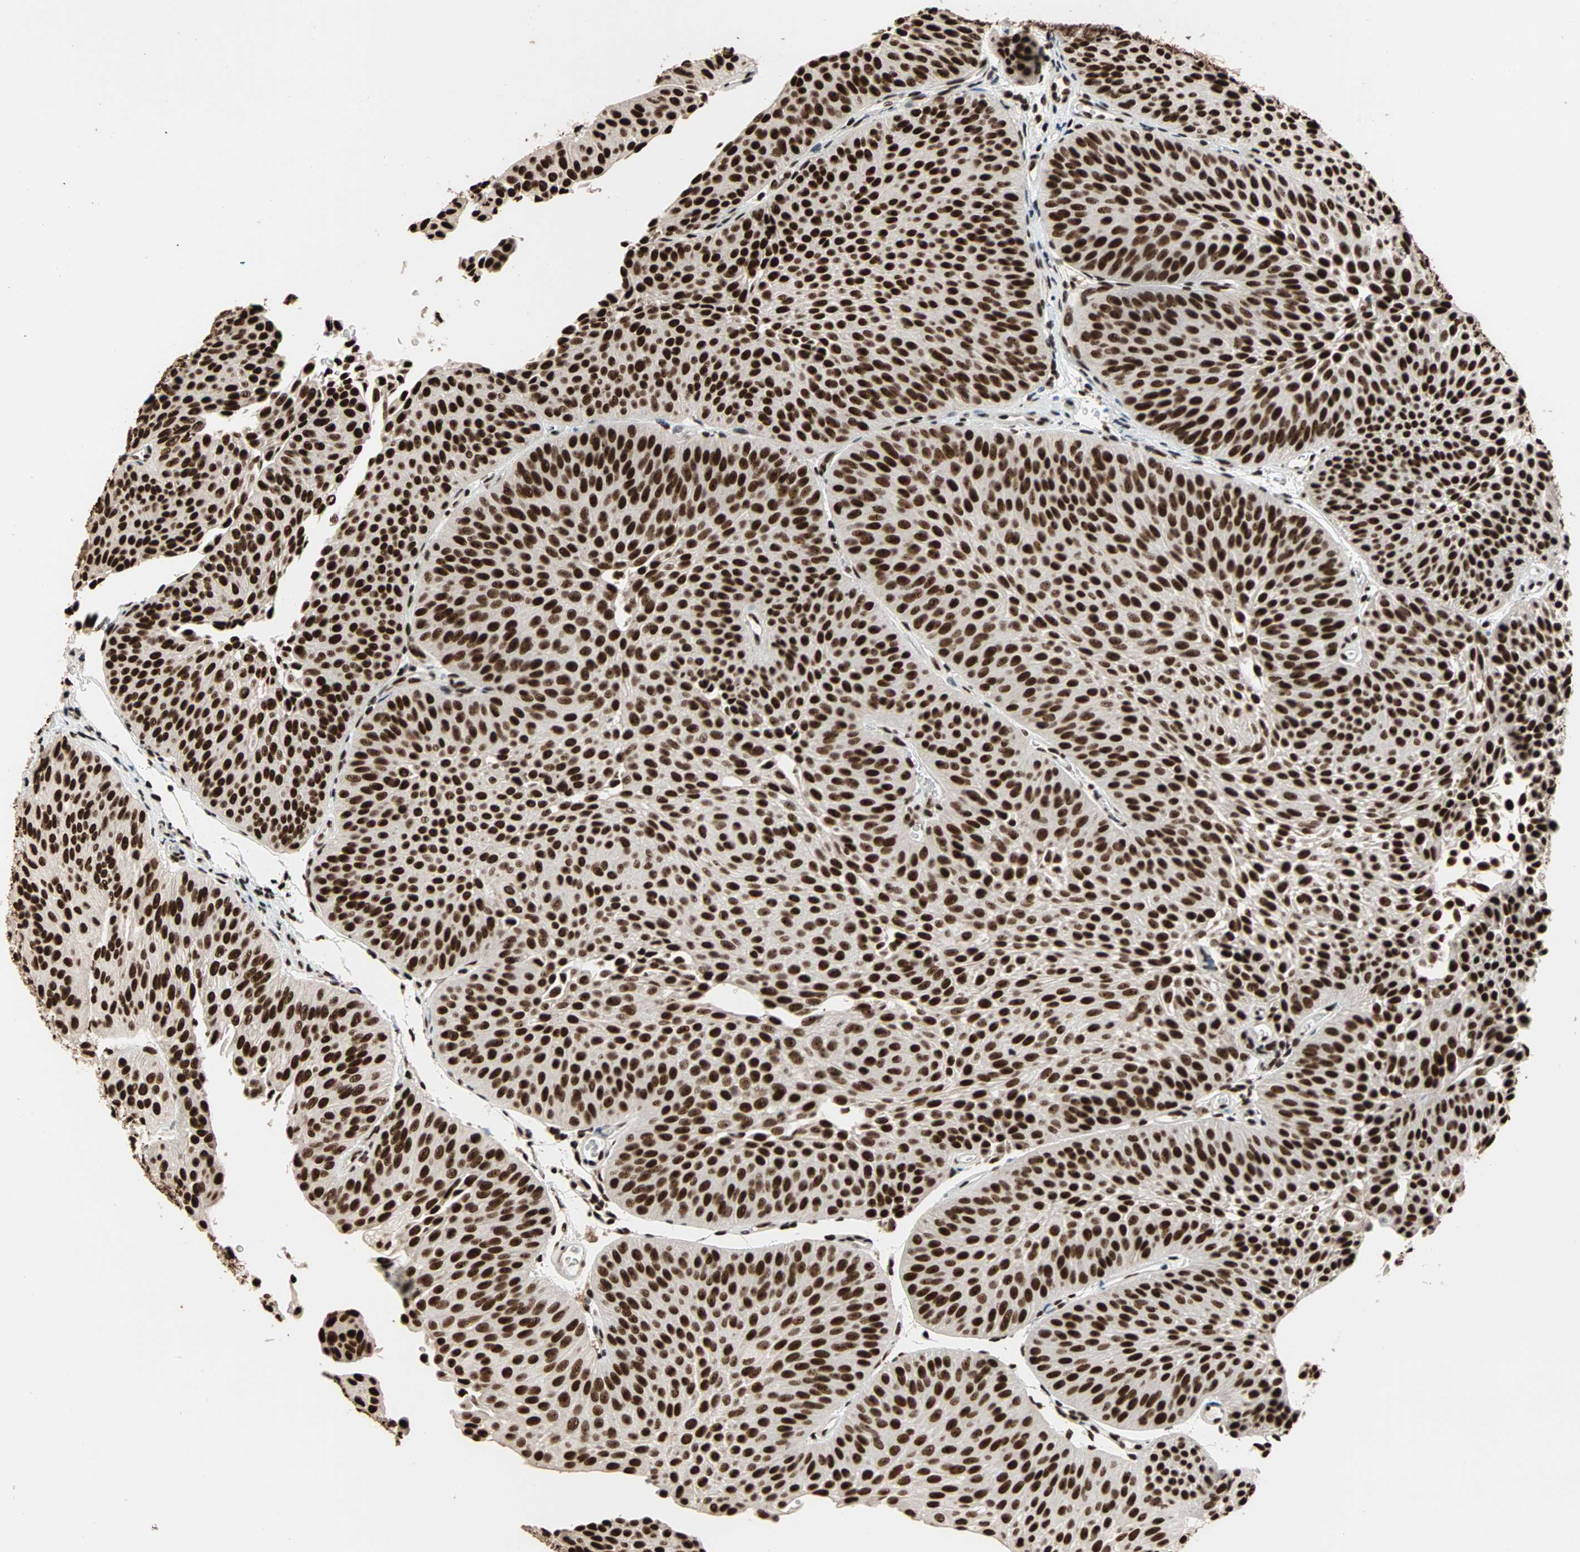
{"staining": {"intensity": "strong", "quantity": ">75%", "location": "nuclear"}, "tissue": "urothelial cancer", "cell_type": "Tumor cells", "image_type": "cancer", "snomed": [{"axis": "morphology", "description": "Urothelial carcinoma, Low grade"}, {"axis": "topography", "description": "Urinary bladder"}], "caption": "An immunohistochemistry photomicrograph of tumor tissue is shown. Protein staining in brown shows strong nuclear positivity in urothelial carcinoma (low-grade) within tumor cells. The staining was performed using DAB (3,3'-diaminobenzidine), with brown indicating positive protein expression. Nuclei are stained blue with hematoxylin.", "gene": "ILF2", "patient": {"sex": "female", "age": 60}}